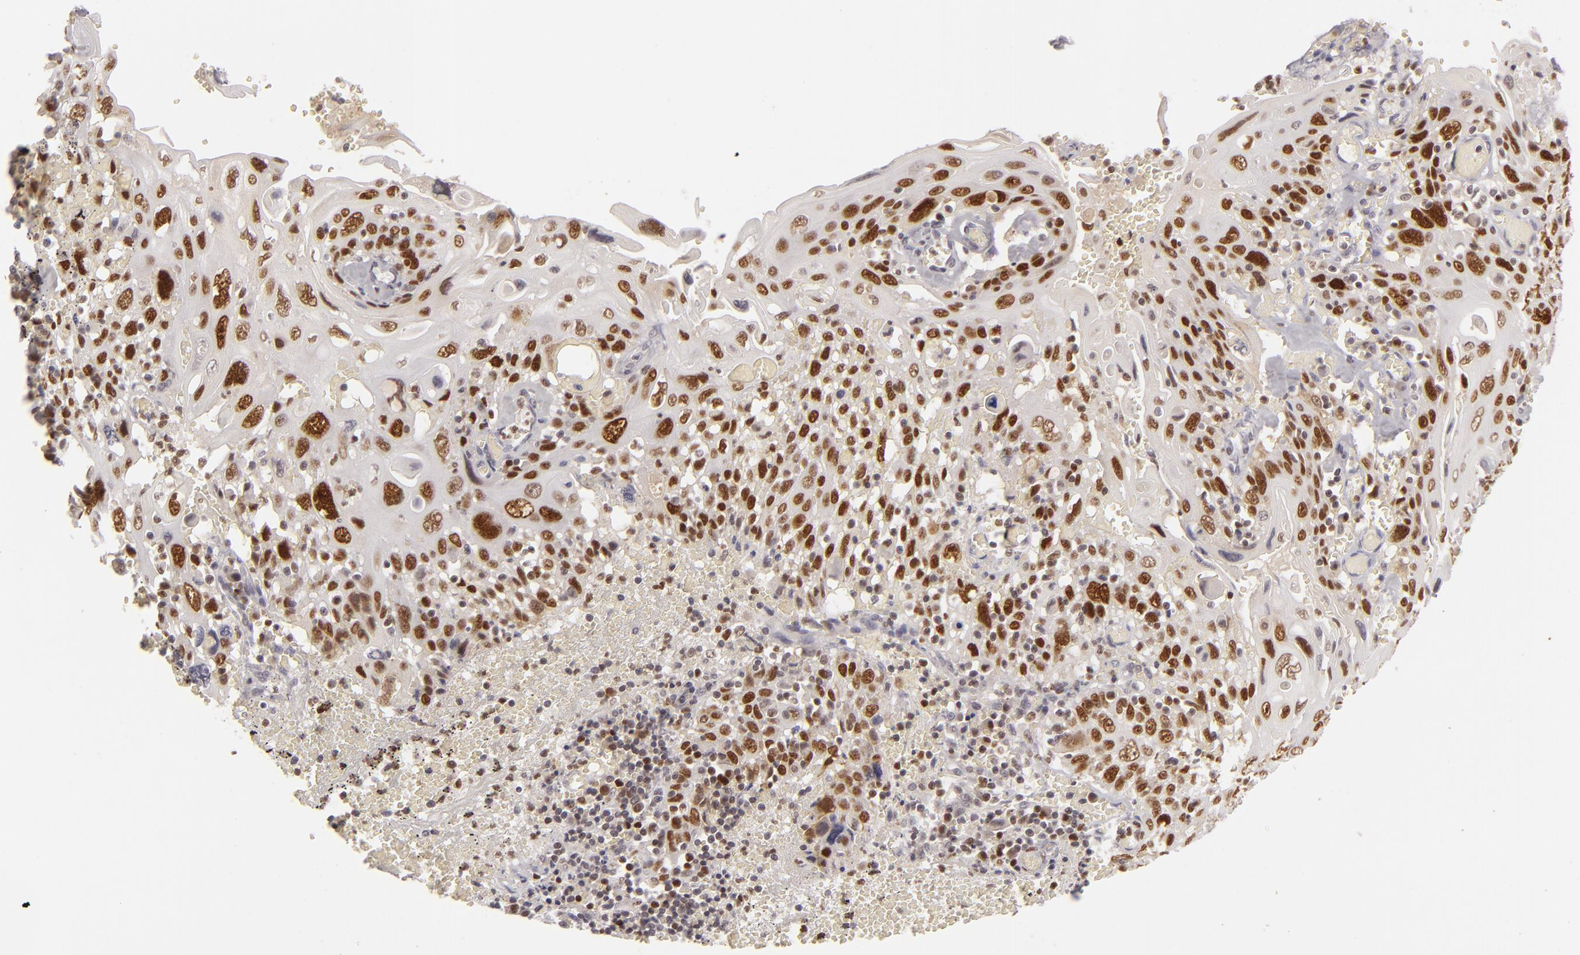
{"staining": {"intensity": "strong", "quantity": ">75%", "location": "nuclear"}, "tissue": "cervical cancer", "cell_type": "Tumor cells", "image_type": "cancer", "snomed": [{"axis": "morphology", "description": "Squamous cell carcinoma, NOS"}, {"axis": "topography", "description": "Cervix"}], "caption": "A high amount of strong nuclear staining is seen in about >75% of tumor cells in cervical cancer (squamous cell carcinoma) tissue.", "gene": "FEN1", "patient": {"sex": "female", "age": 54}}